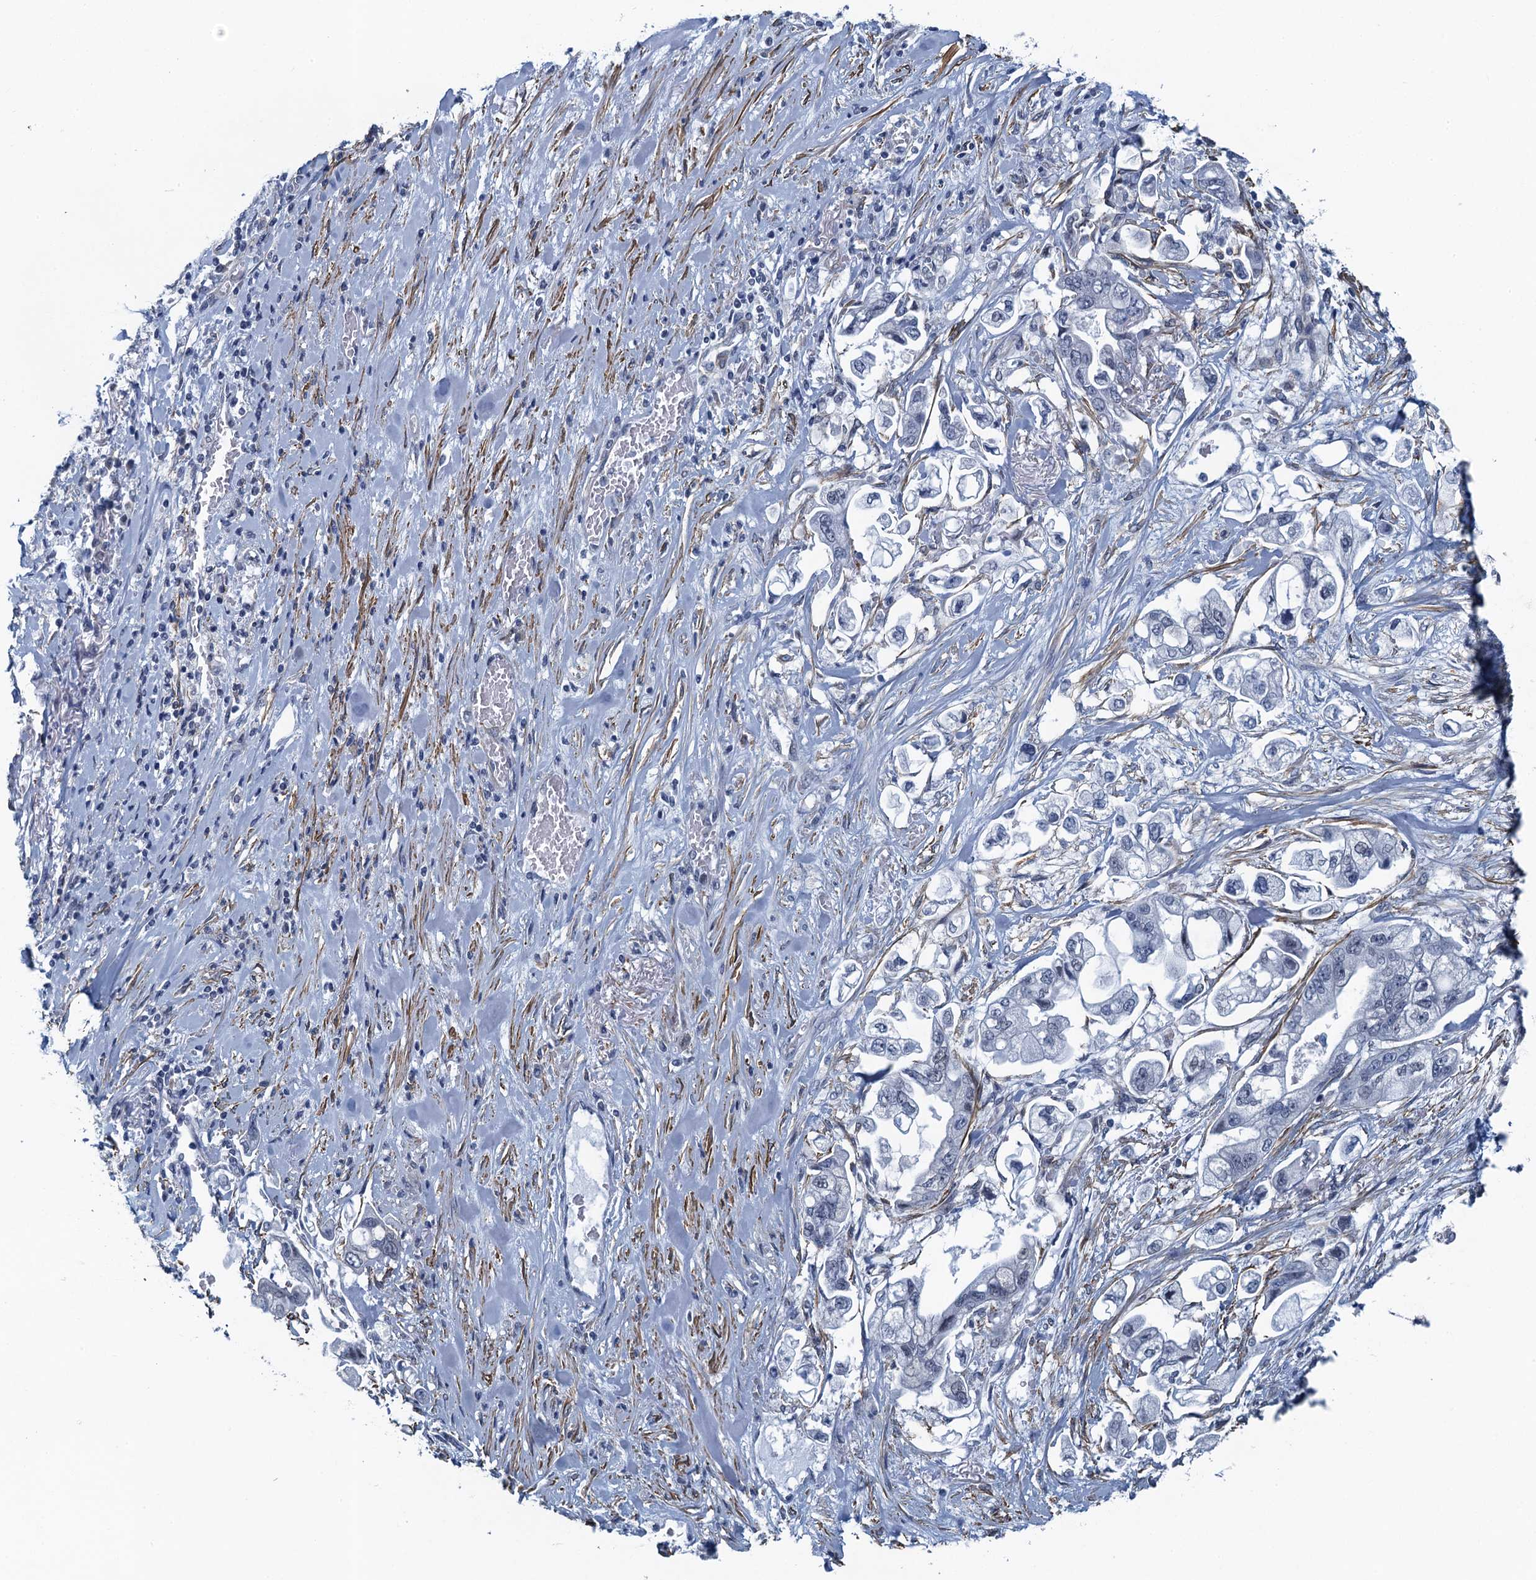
{"staining": {"intensity": "negative", "quantity": "none", "location": "none"}, "tissue": "stomach cancer", "cell_type": "Tumor cells", "image_type": "cancer", "snomed": [{"axis": "morphology", "description": "Adenocarcinoma, NOS"}, {"axis": "topography", "description": "Stomach"}], "caption": "Stomach adenocarcinoma stained for a protein using immunohistochemistry shows no expression tumor cells.", "gene": "ALG2", "patient": {"sex": "male", "age": 62}}